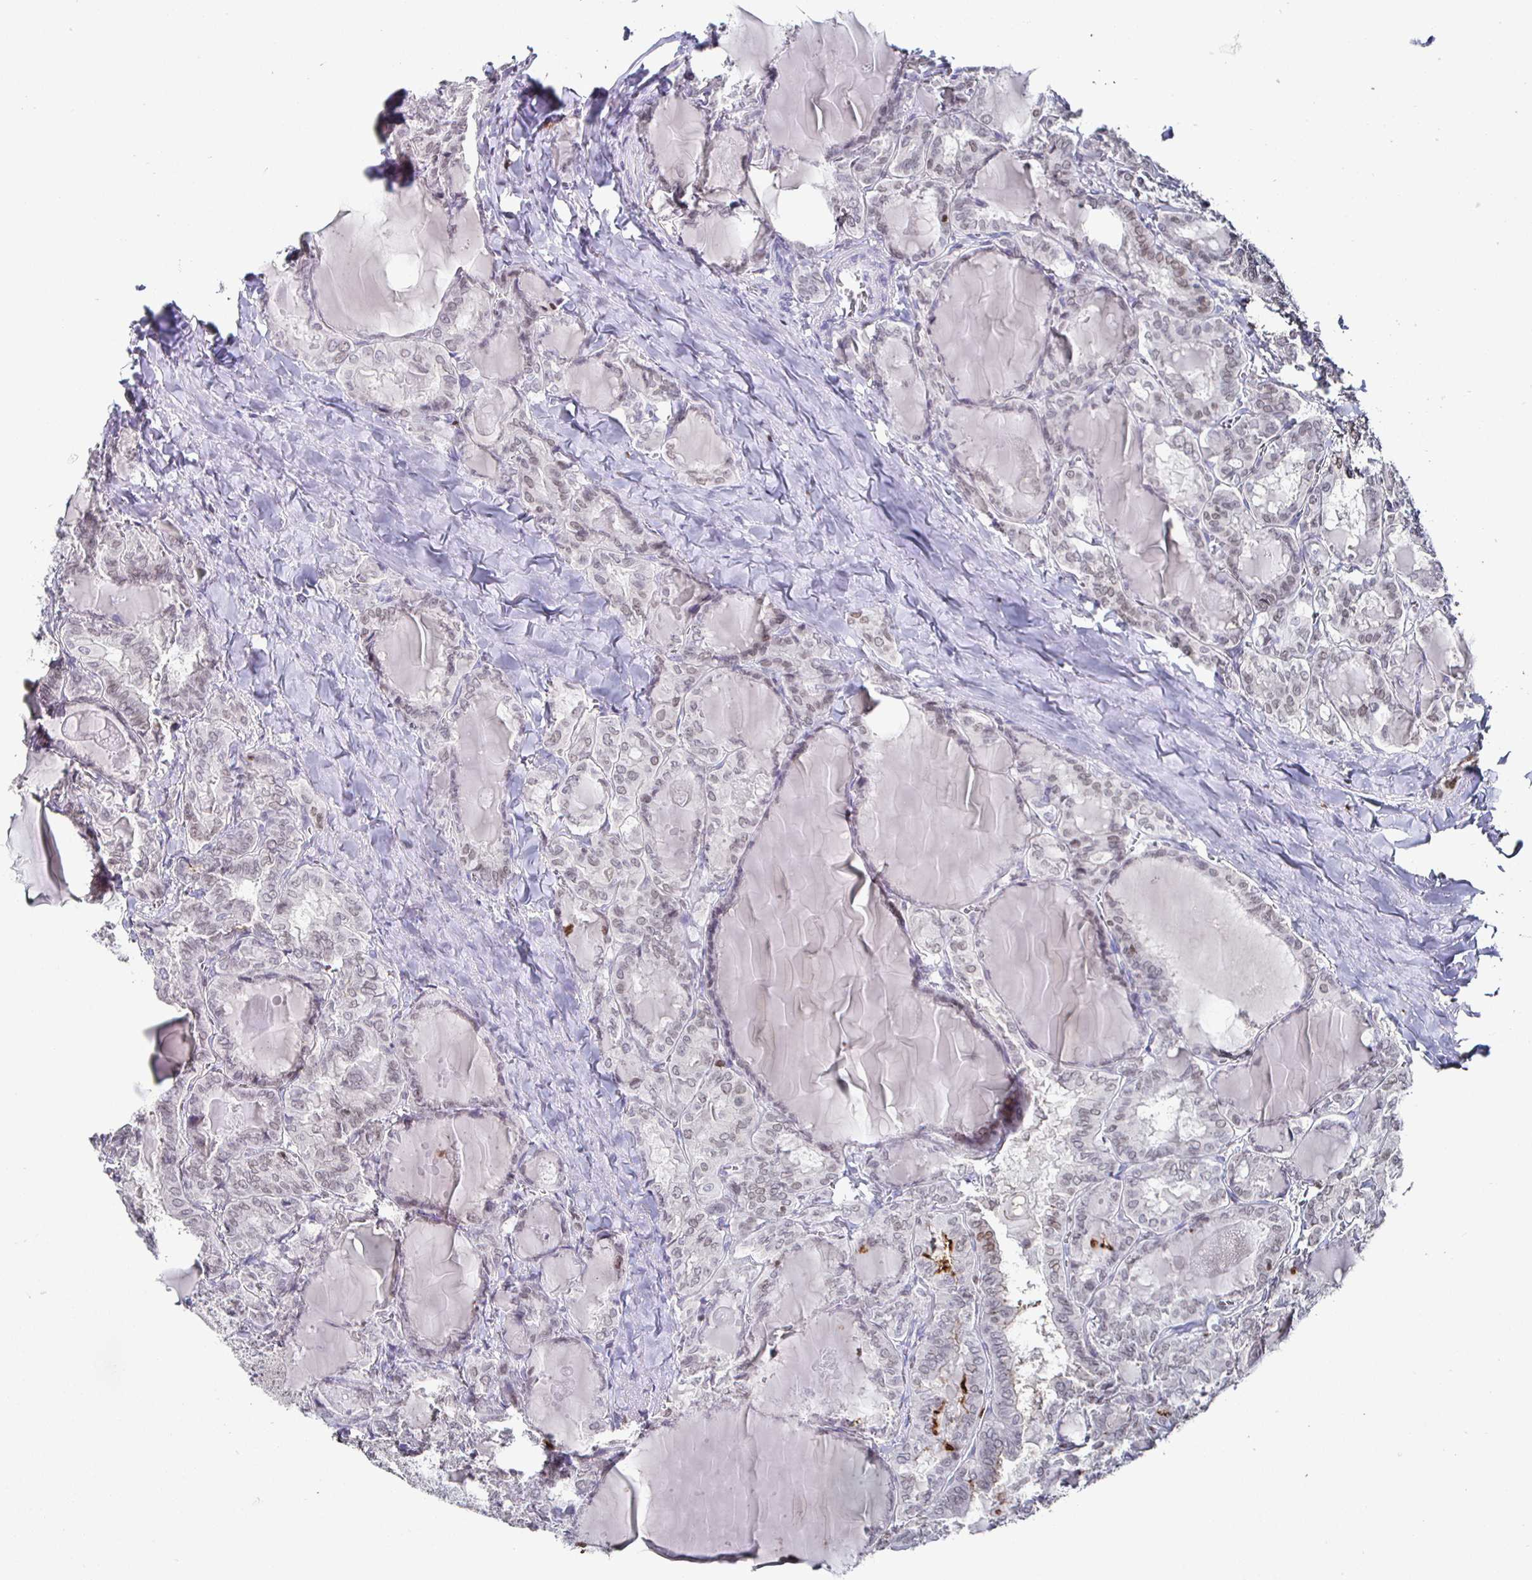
{"staining": {"intensity": "weak", "quantity": "25%-75%", "location": "nuclear"}, "tissue": "thyroid cancer", "cell_type": "Tumor cells", "image_type": "cancer", "snomed": [{"axis": "morphology", "description": "Papillary adenocarcinoma, NOS"}, {"axis": "topography", "description": "Thyroid gland"}], "caption": "DAB immunohistochemical staining of human thyroid papillary adenocarcinoma exhibits weak nuclear protein expression in approximately 25%-75% of tumor cells. Immunohistochemistry stains the protein of interest in brown and the nuclei are stained blue.", "gene": "RUNX2", "patient": {"sex": "female", "age": 46}}